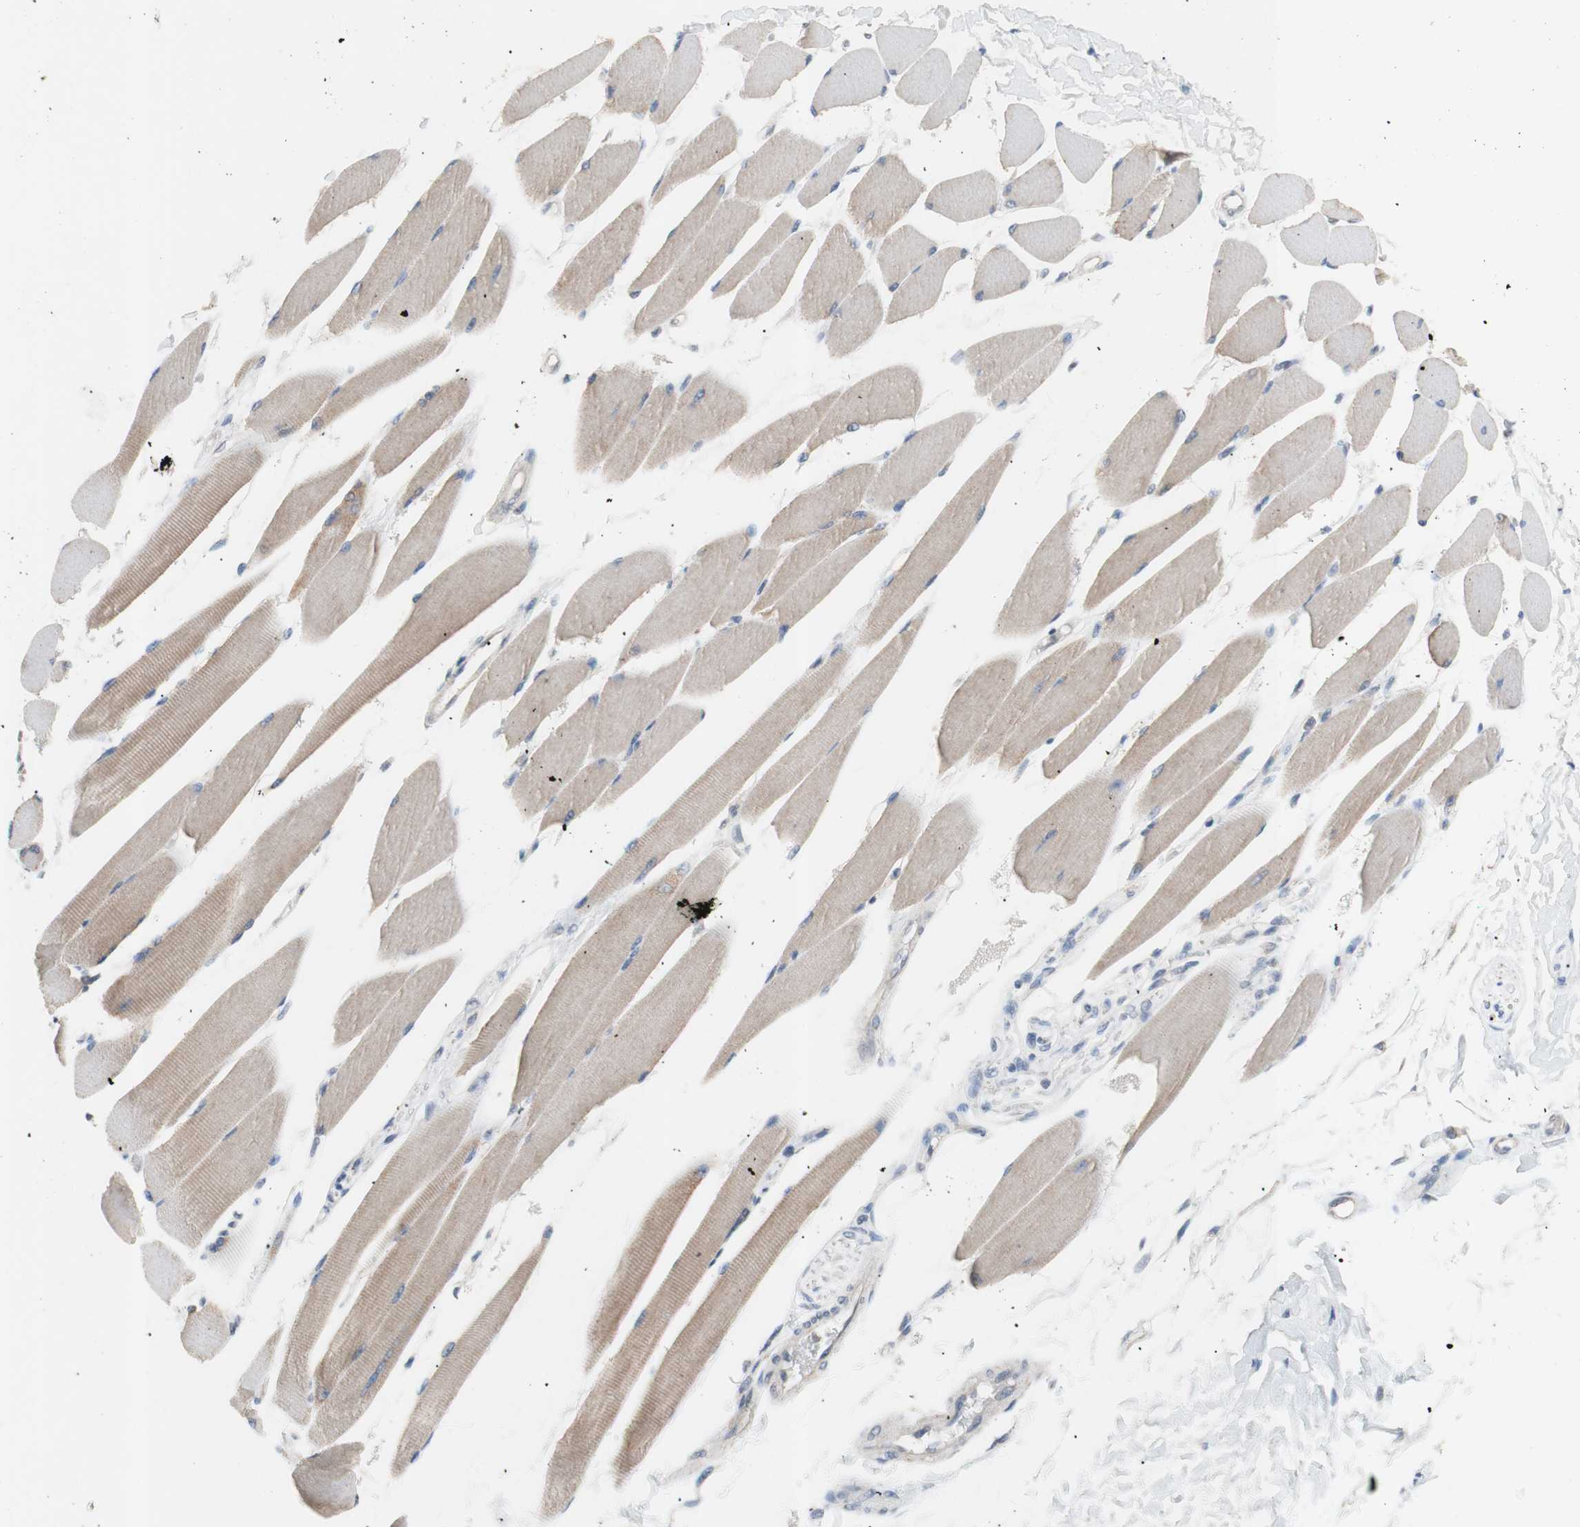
{"staining": {"intensity": "weak", "quantity": ">75%", "location": "cytoplasmic/membranous"}, "tissue": "skeletal muscle", "cell_type": "Myocytes", "image_type": "normal", "snomed": [{"axis": "morphology", "description": "Normal tissue, NOS"}, {"axis": "topography", "description": "Skeletal muscle"}, {"axis": "topography", "description": "Oral tissue"}, {"axis": "topography", "description": "Peripheral nerve tissue"}], "caption": "Myocytes show low levels of weak cytoplasmic/membranous staining in about >75% of cells in unremarkable human skeletal muscle. The protein is stained brown, and the nuclei are stained in blue (DAB (3,3'-diaminobenzidine) IHC with brightfield microscopy, high magnification).", "gene": "PTGIS", "patient": {"sex": "female", "age": 84}}